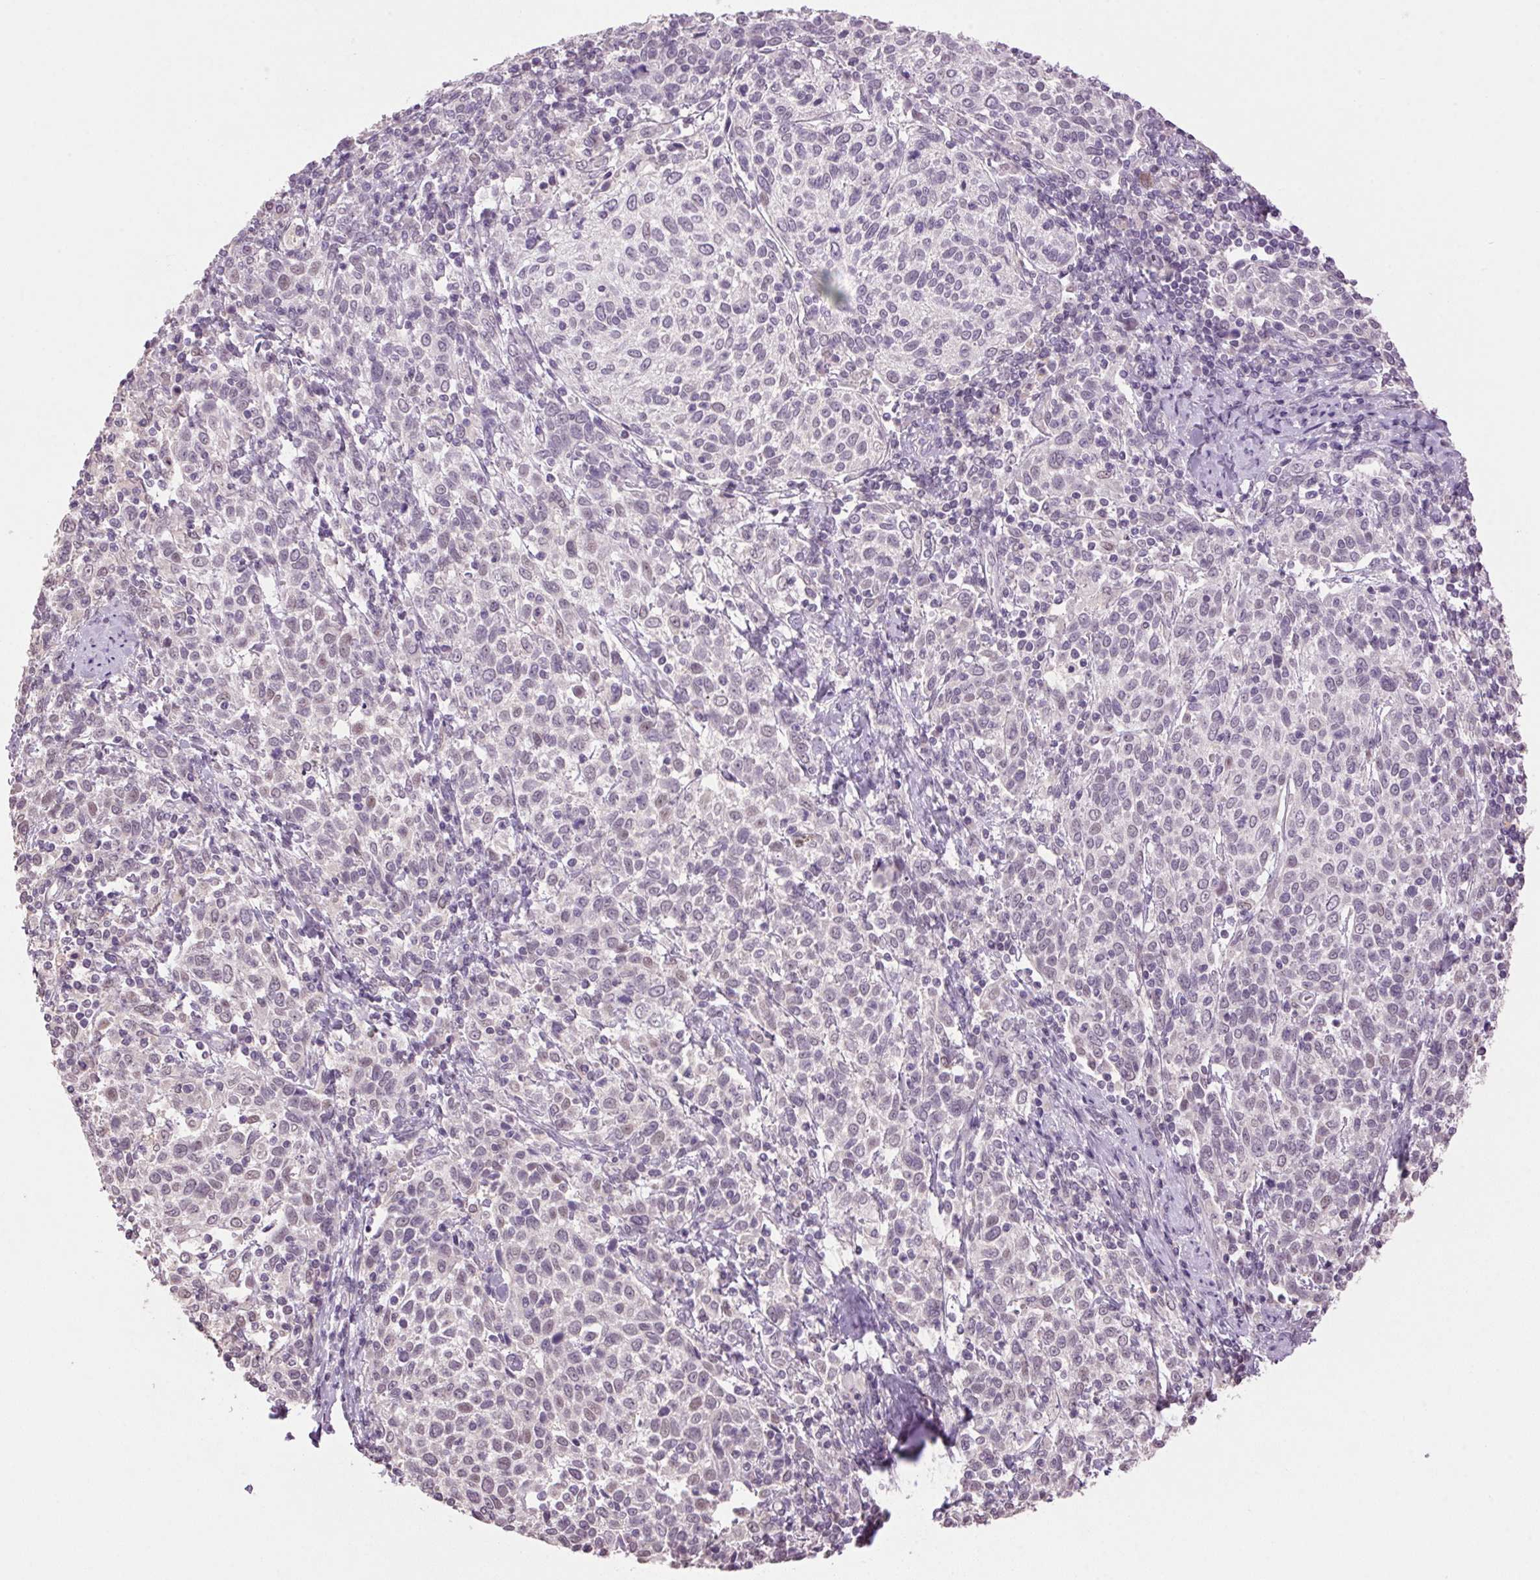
{"staining": {"intensity": "weak", "quantity": "<25%", "location": "nuclear"}, "tissue": "cervical cancer", "cell_type": "Tumor cells", "image_type": "cancer", "snomed": [{"axis": "morphology", "description": "Squamous cell carcinoma, NOS"}, {"axis": "topography", "description": "Cervix"}], "caption": "The micrograph reveals no staining of tumor cells in cervical cancer. Nuclei are stained in blue.", "gene": "VWA3B", "patient": {"sex": "female", "age": 61}}